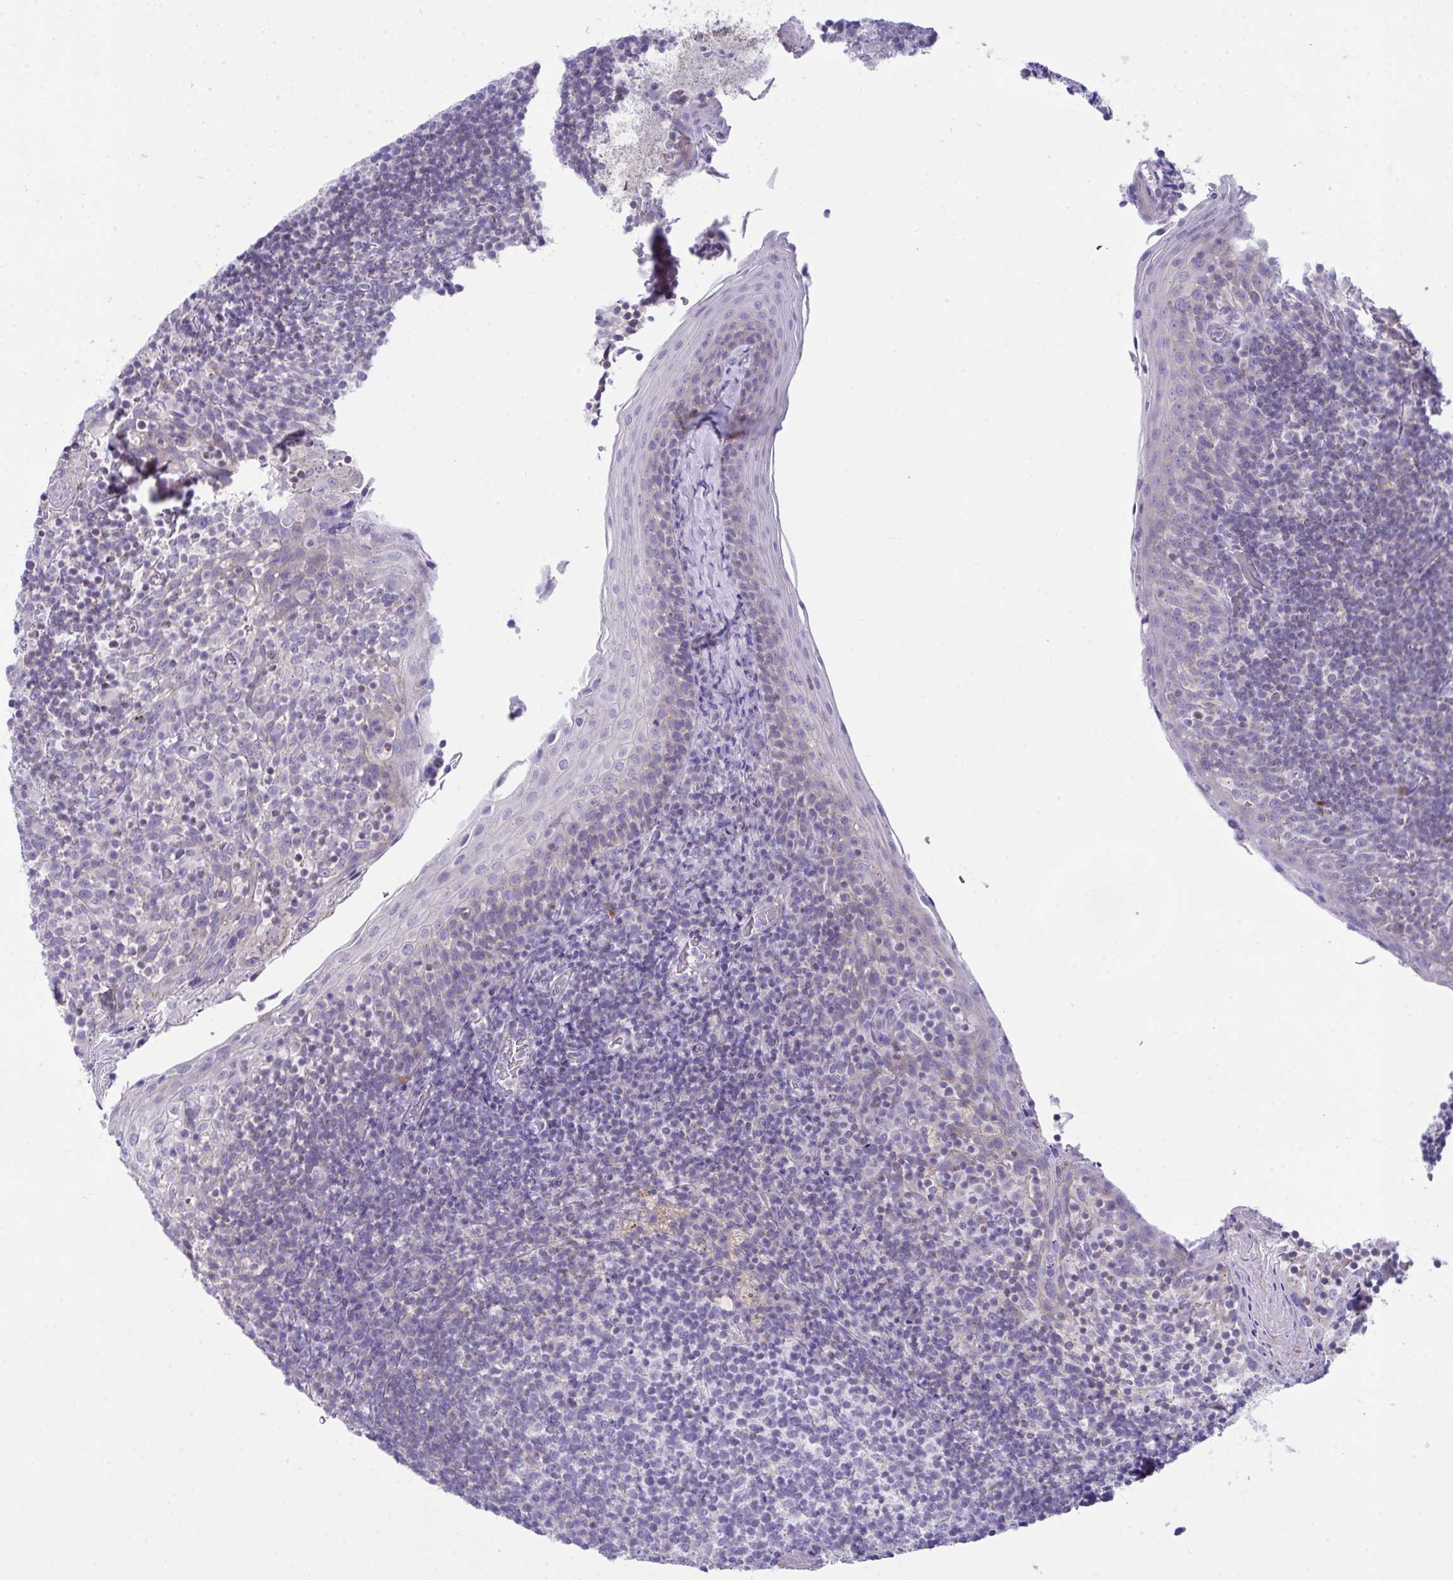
{"staining": {"intensity": "negative", "quantity": "none", "location": "none"}, "tissue": "tonsil", "cell_type": "Germinal center cells", "image_type": "normal", "snomed": [{"axis": "morphology", "description": "Normal tissue, NOS"}, {"axis": "topography", "description": "Tonsil"}], "caption": "The histopathology image exhibits no significant staining in germinal center cells of tonsil.", "gene": "PLA2G12B", "patient": {"sex": "female", "age": 10}}